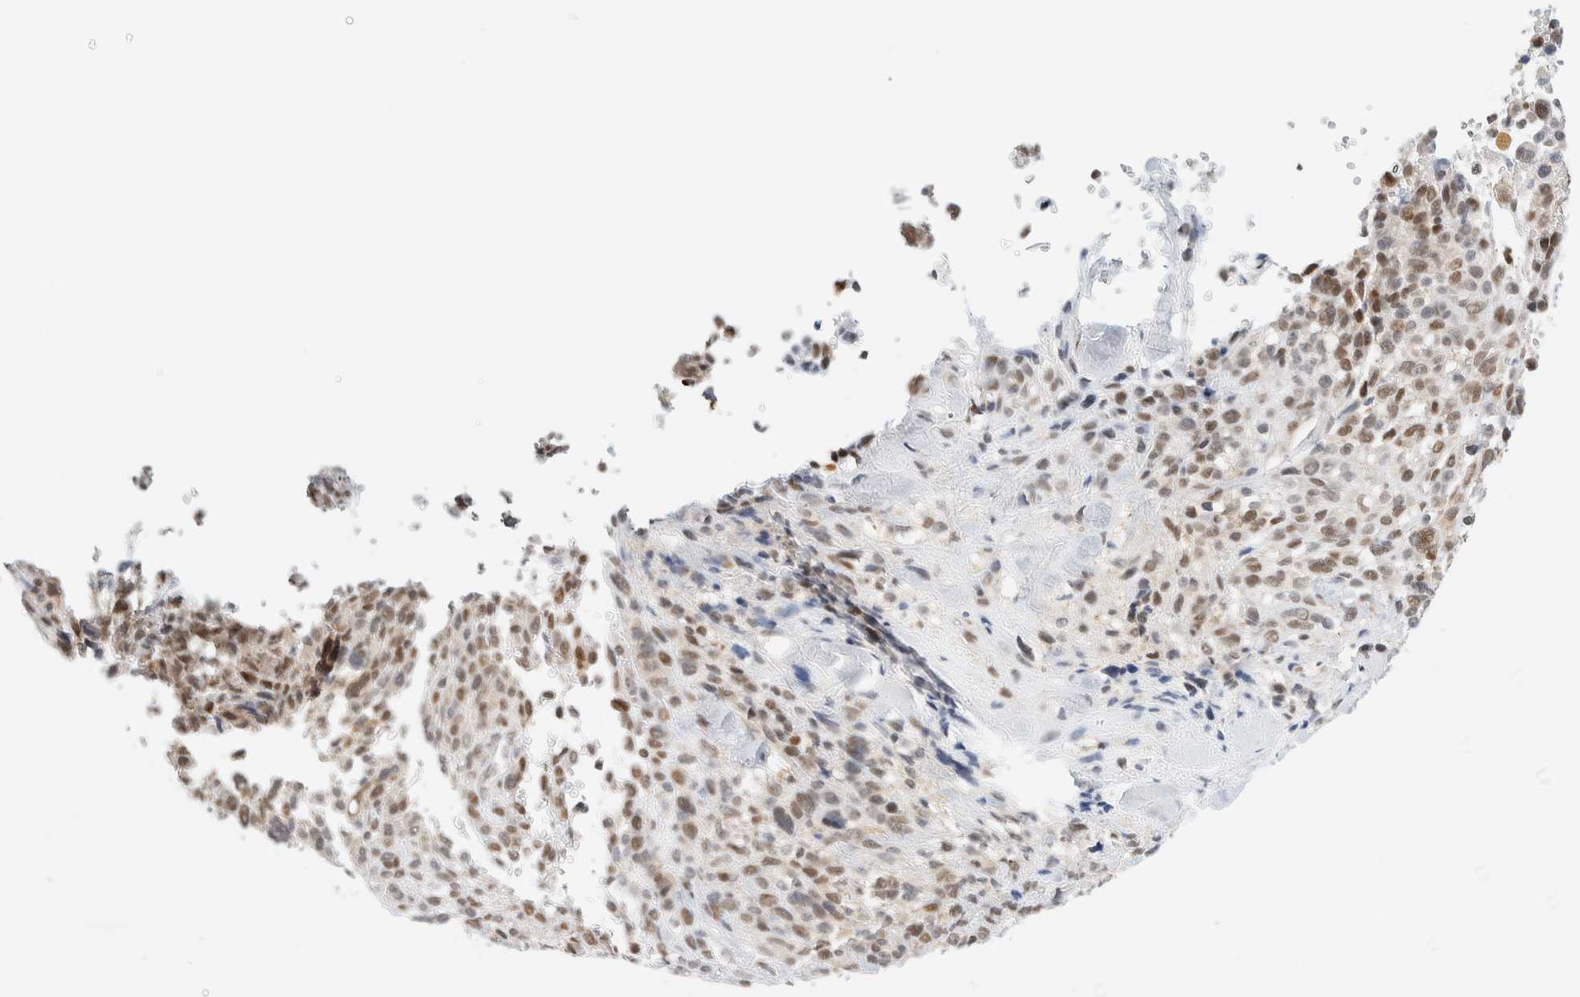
{"staining": {"intensity": "weak", "quantity": ">75%", "location": "nuclear"}, "tissue": "melanoma", "cell_type": "Tumor cells", "image_type": "cancer", "snomed": [{"axis": "morphology", "description": "Malignant melanoma, NOS"}, {"axis": "topography", "description": "Skin"}], "caption": "Tumor cells show low levels of weak nuclear expression in approximately >75% of cells in melanoma. (DAB IHC, brown staining for protein, blue staining for nuclei).", "gene": "PYGO2", "patient": {"sex": "female", "age": 55}}